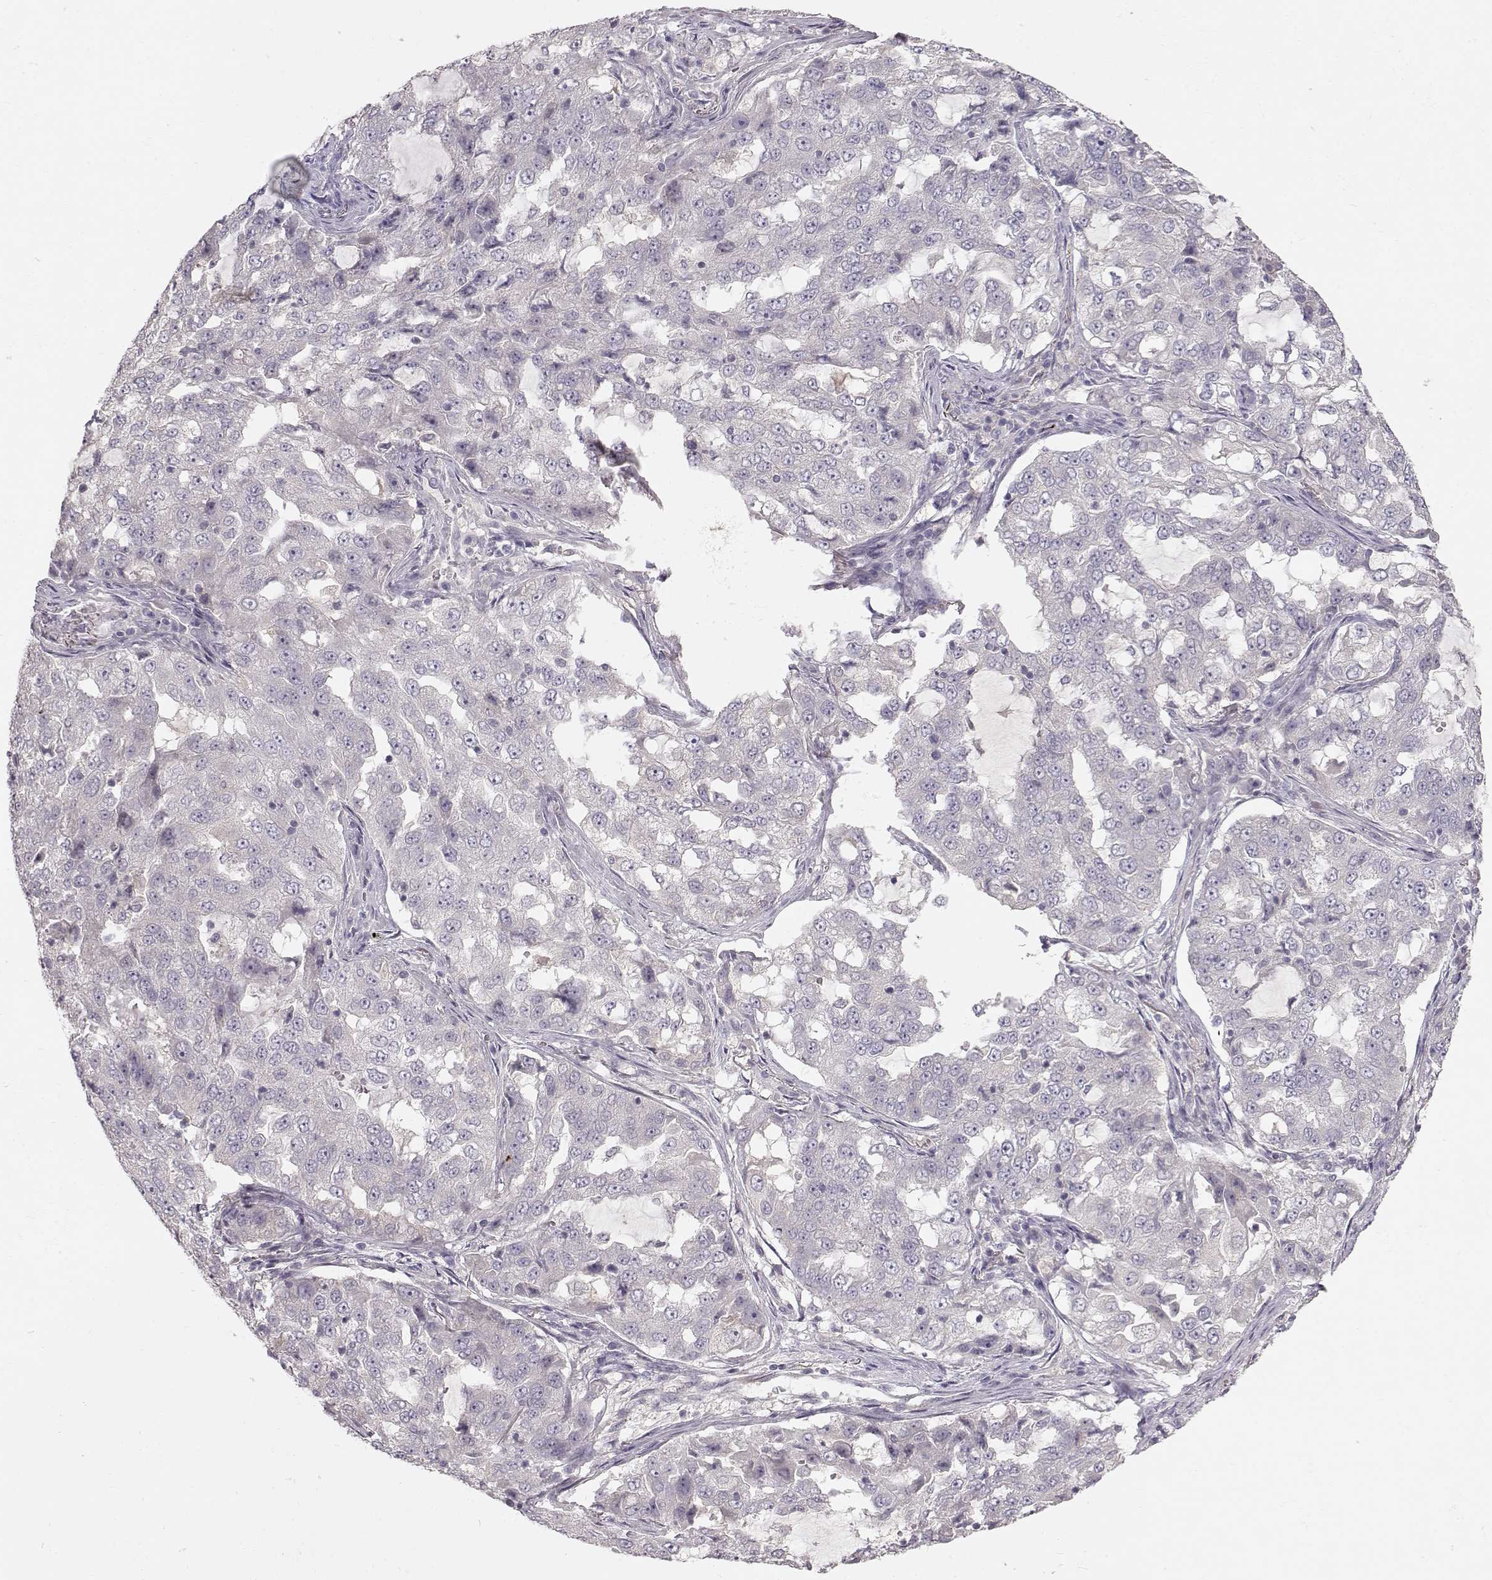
{"staining": {"intensity": "negative", "quantity": "none", "location": "none"}, "tissue": "lung cancer", "cell_type": "Tumor cells", "image_type": "cancer", "snomed": [{"axis": "morphology", "description": "Adenocarcinoma, NOS"}, {"axis": "topography", "description": "Lung"}], "caption": "High power microscopy photomicrograph of an immunohistochemistry (IHC) histopathology image of lung adenocarcinoma, revealing no significant expression in tumor cells.", "gene": "ARHGAP8", "patient": {"sex": "female", "age": 61}}